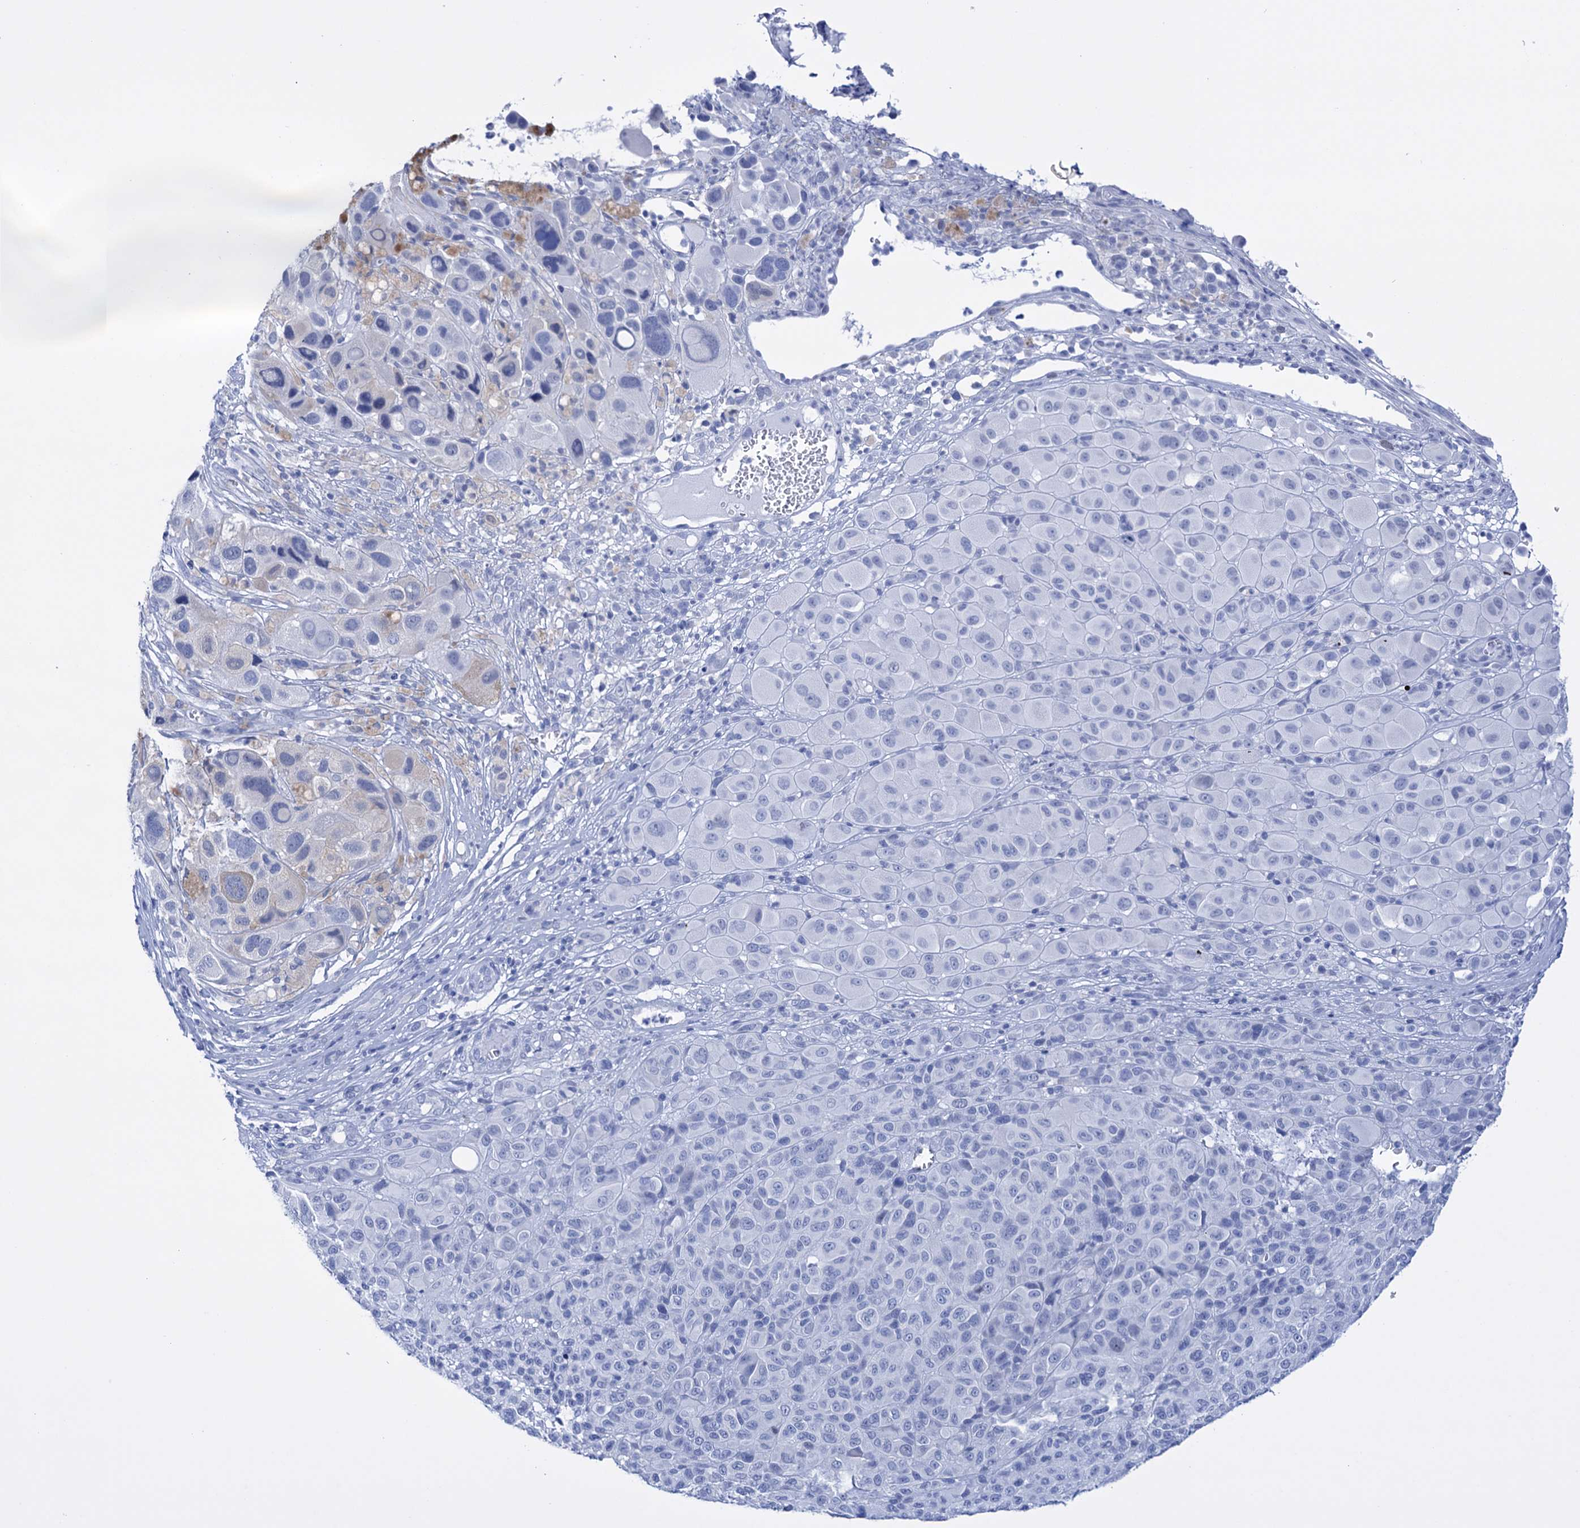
{"staining": {"intensity": "negative", "quantity": "none", "location": "none"}, "tissue": "melanoma", "cell_type": "Tumor cells", "image_type": "cancer", "snomed": [{"axis": "morphology", "description": "Malignant melanoma, NOS"}, {"axis": "topography", "description": "Skin of trunk"}], "caption": "Photomicrograph shows no significant protein expression in tumor cells of melanoma. (IHC, brightfield microscopy, high magnification).", "gene": "FBXW12", "patient": {"sex": "male", "age": 71}}